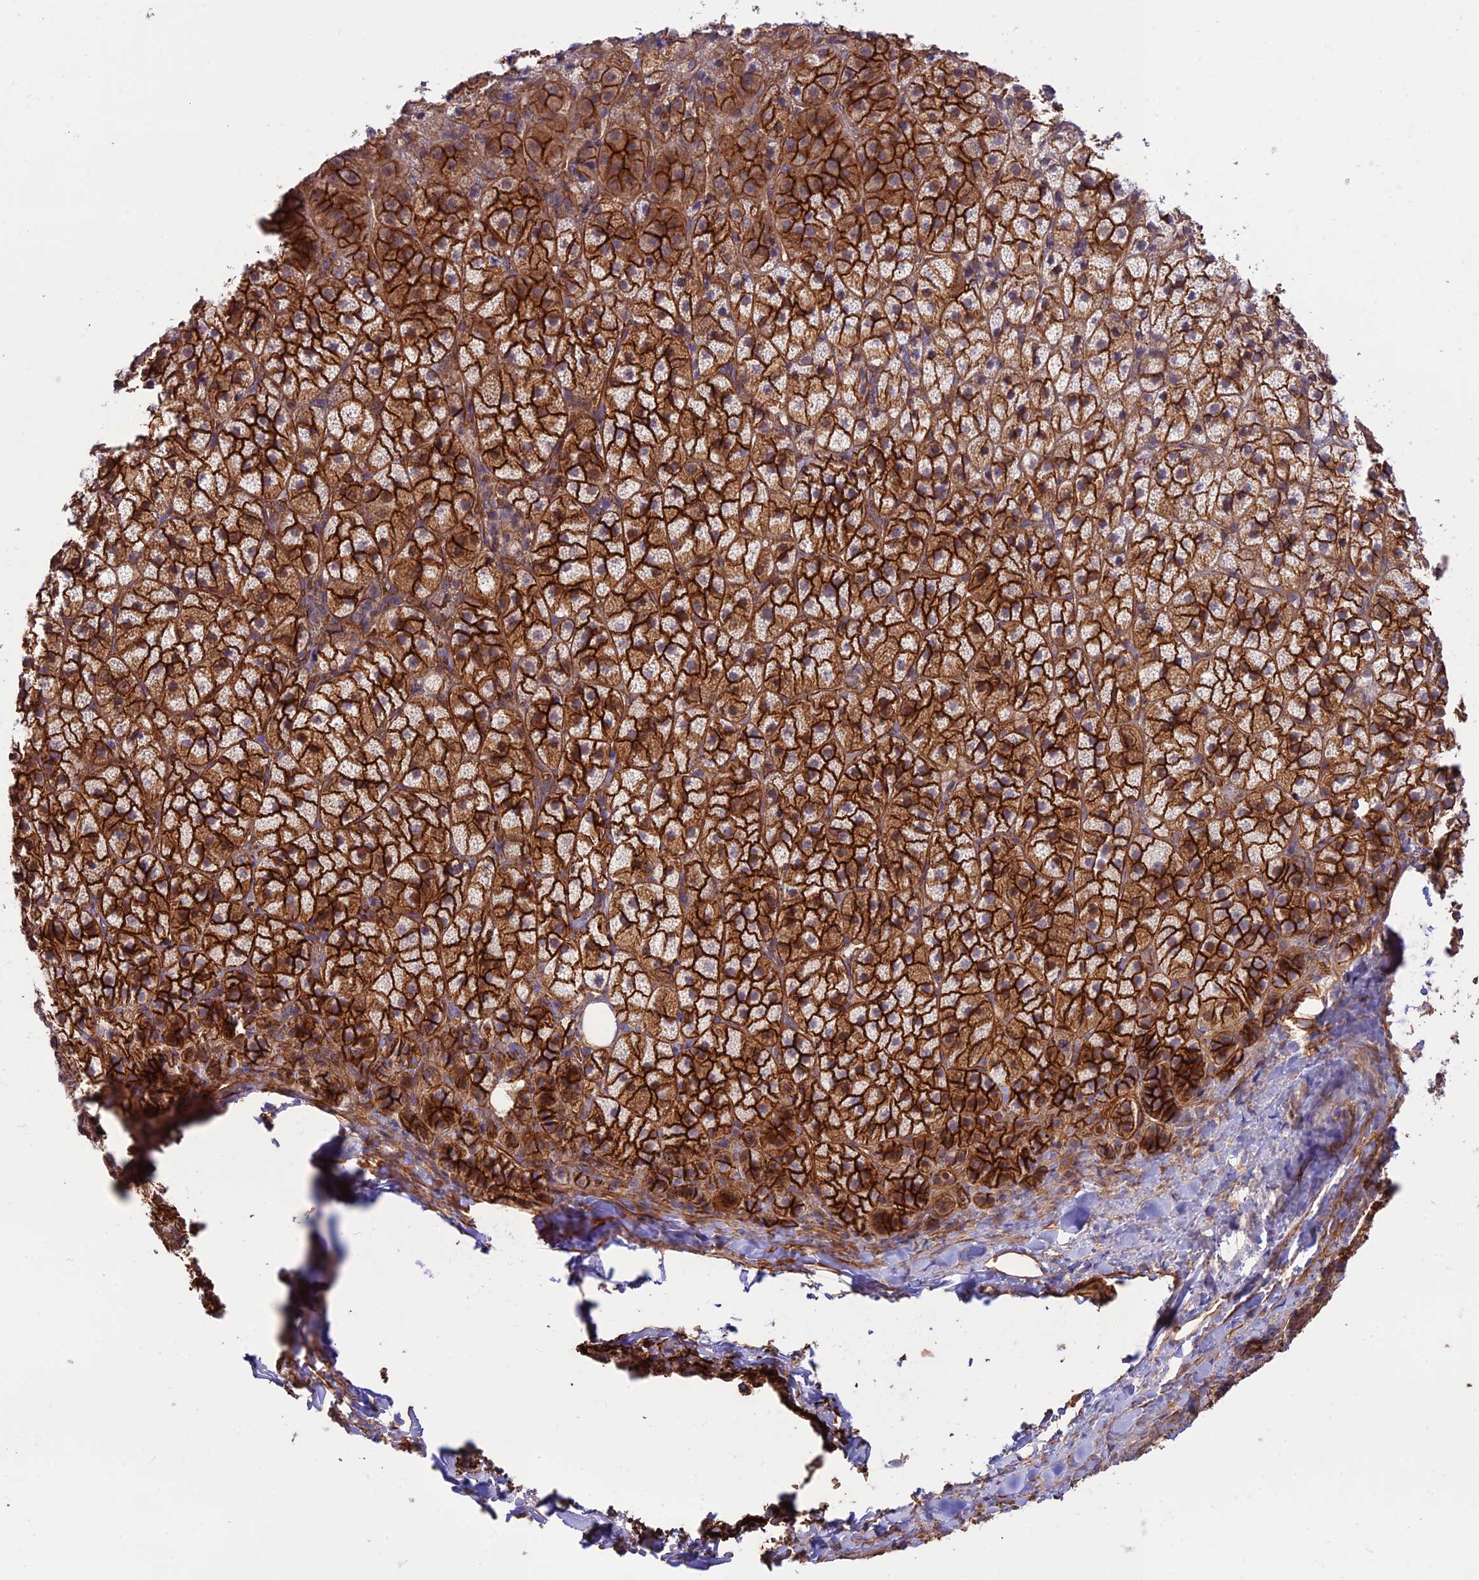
{"staining": {"intensity": "strong", "quantity": ">75%", "location": "cytoplasmic/membranous"}, "tissue": "adrenal gland", "cell_type": "Glandular cells", "image_type": "normal", "snomed": [{"axis": "morphology", "description": "Normal tissue, NOS"}, {"axis": "topography", "description": "Adrenal gland"}], "caption": "The image demonstrates immunohistochemical staining of benign adrenal gland. There is strong cytoplasmic/membranous positivity is identified in about >75% of glandular cells.", "gene": "YPEL5", "patient": {"sex": "female", "age": 44}}